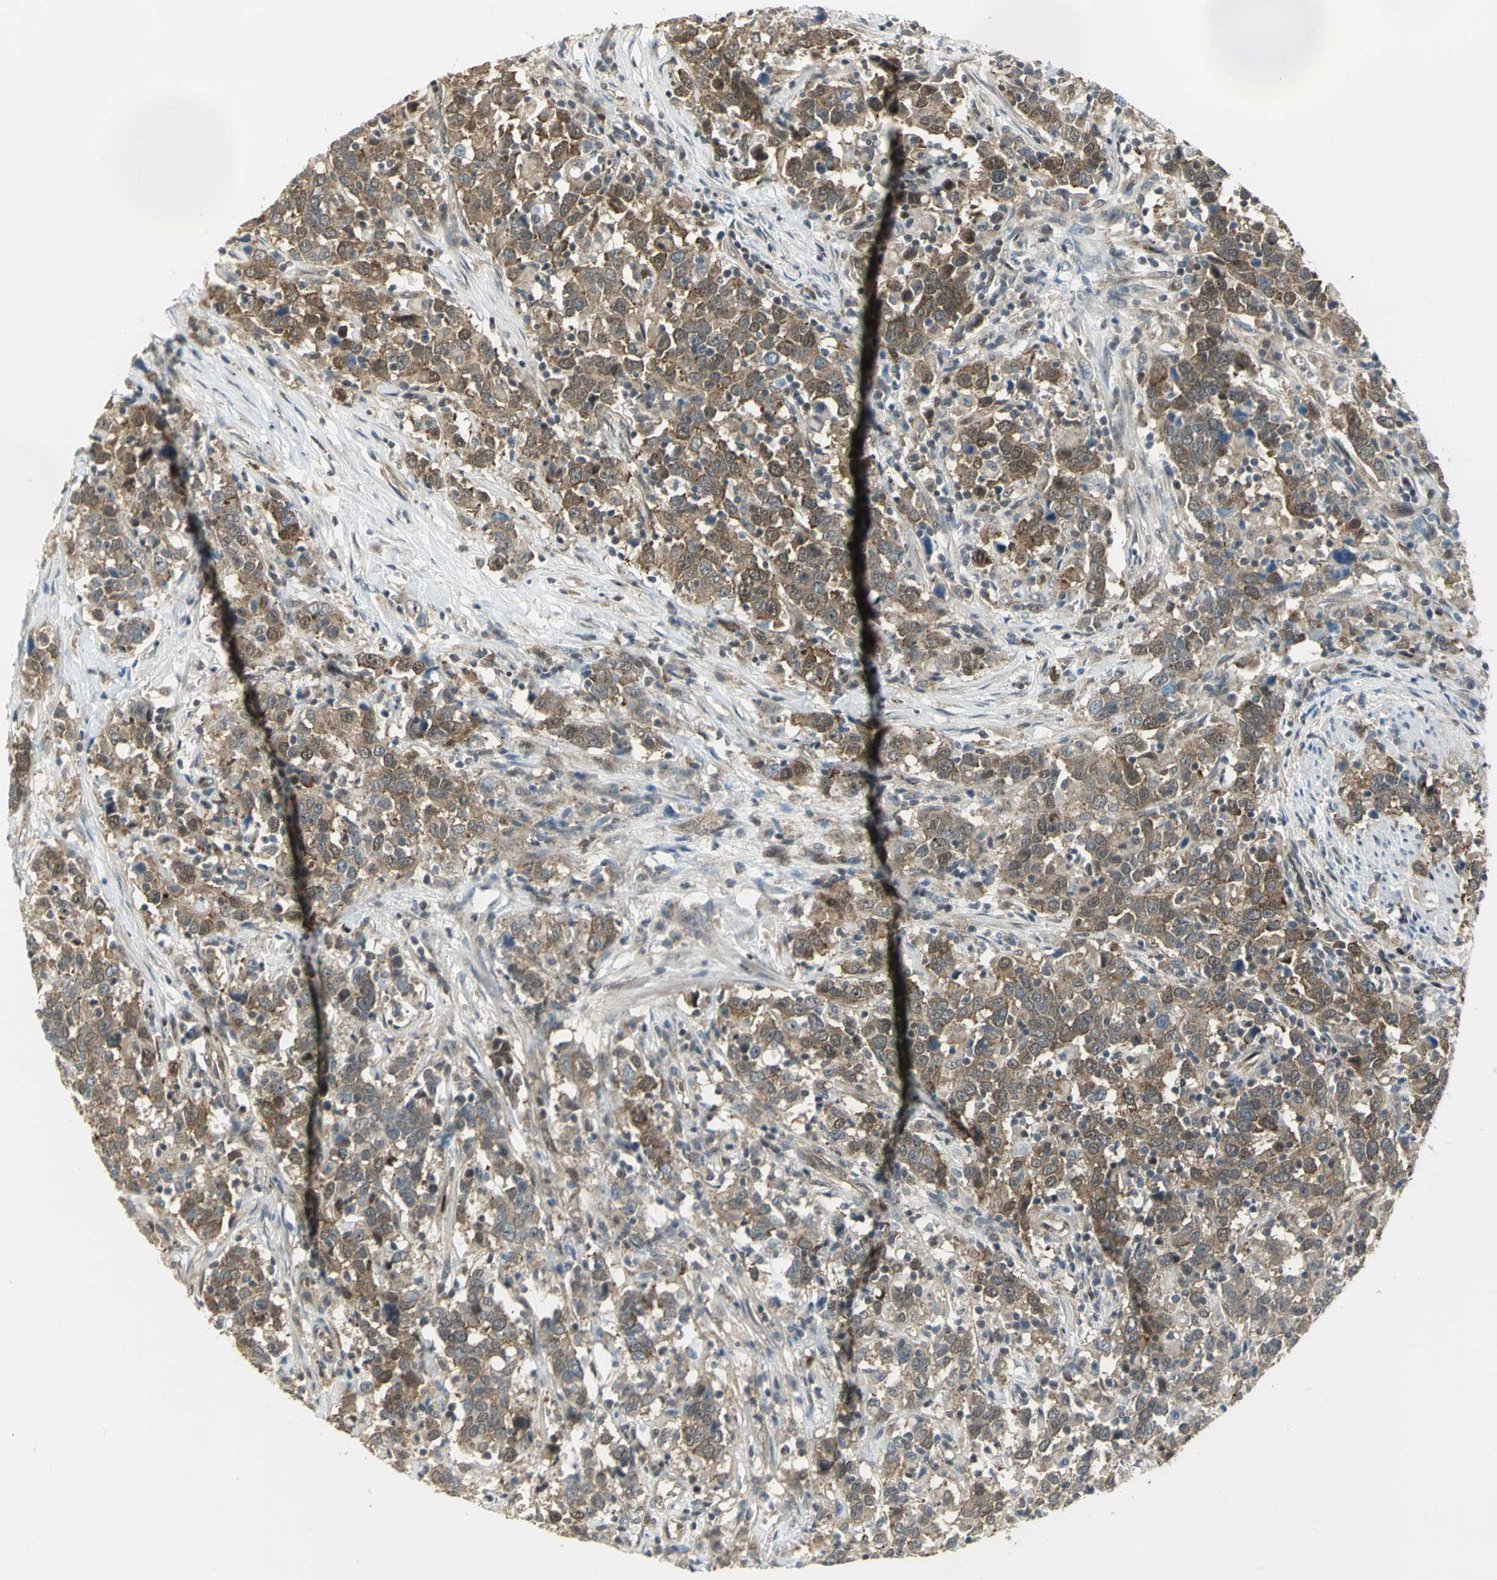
{"staining": {"intensity": "moderate", "quantity": ">75%", "location": "cytoplasmic/membranous"}, "tissue": "urothelial cancer", "cell_type": "Tumor cells", "image_type": "cancer", "snomed": [{"axis": "morphology", "description": "Urothelial carcinoma, High grade"}, {"axis": "topography", "description": "Urinary bladder"}], "caption": "A histopathology image of urothelial cancer stained for a protein exhibits moderate cytoplasmic/membranous brown staining in tumor cells.", "gene": "DDX5", "patient": {"sex": "male", "age": 61}}